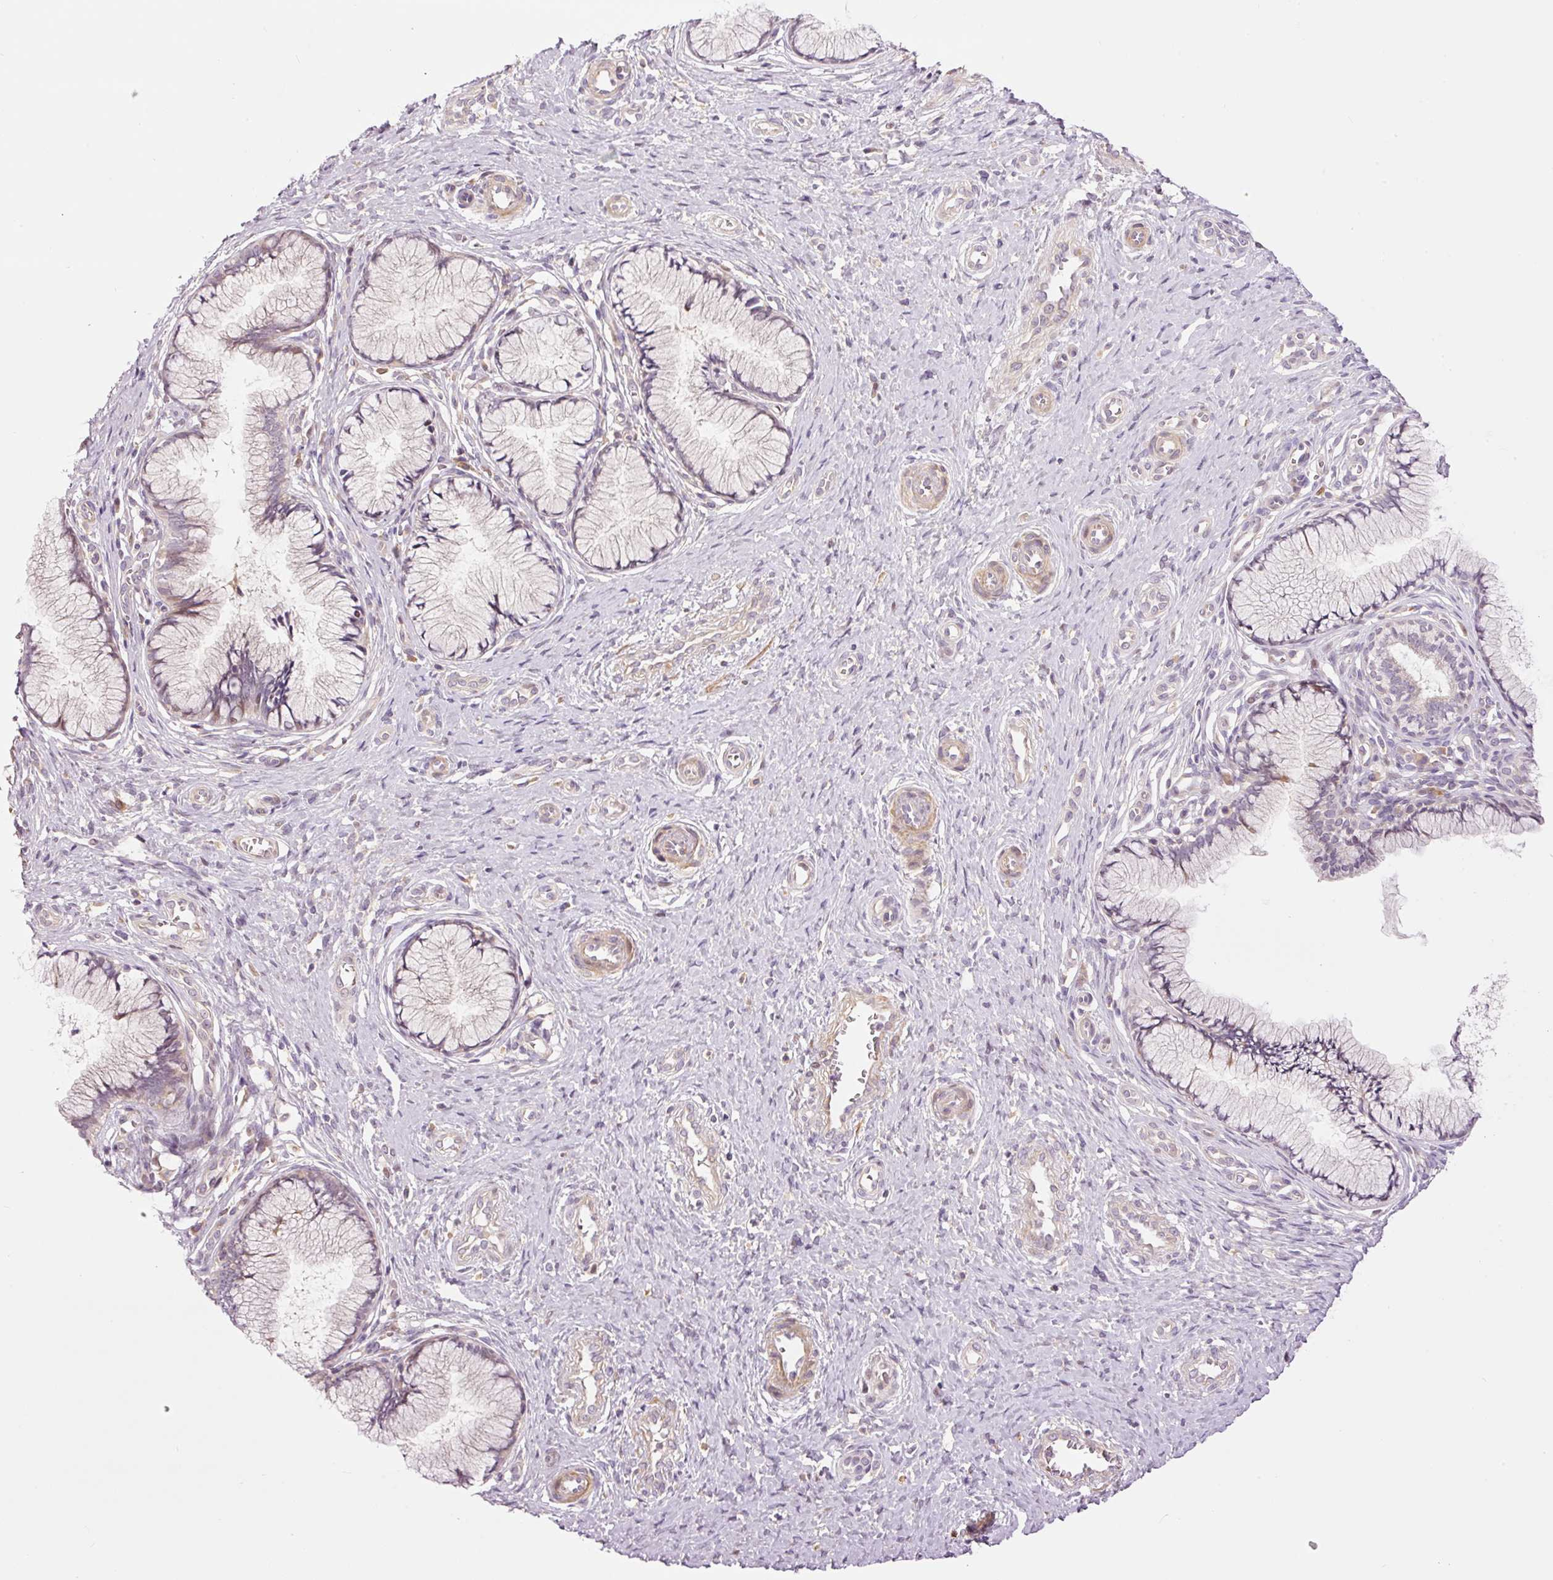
{"staining": {"intensity": "weak", "quantity": "<25%", "location": "cytoplasmic/membranous"}, "tissue": "cervix", "cell_type": "Glandular cells", "image_type": "normal", "snomed": [{"axis": "morphology", "description": "Normal tissue, NOS"}, {"axis": "topography", "description": "Cervix"}], "caption": "An IHC histopathology image of benign cervix is shown. There is no staining in glandular cells of cervix.", "gene": "SLC29A3", "patient": {"sex": "female", "age": 36}}